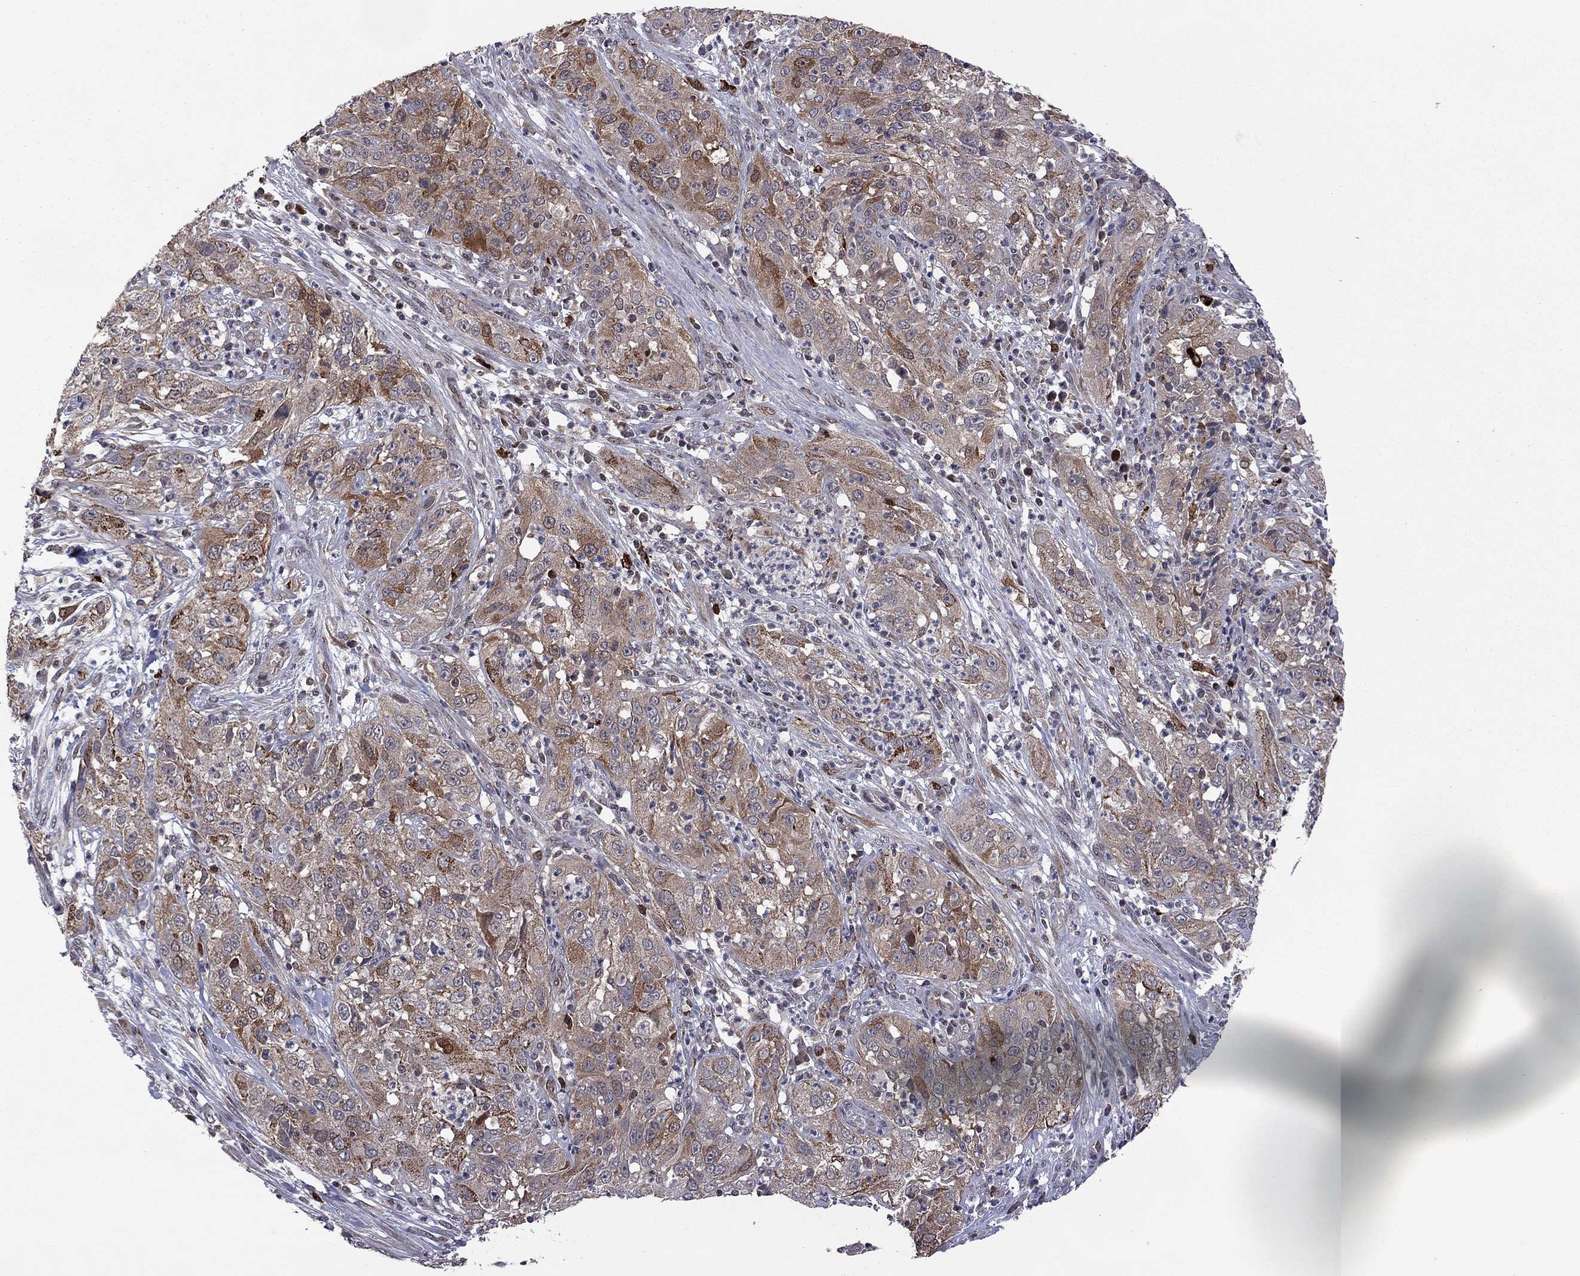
{"staining": {"intensity": "strong", "quantity": "<25%", "location": "cytoplasmic/membranous"}, "tissue": "cervical cancer", "cell_type": "Tumor cells", "image_type": "cancer", "snomed": [{"axis": "morphology", "description": "Squamous cell carcinoma, NOS"}, {"axis": "topography", "description": "Cervix"}], "caption": "About <25% of tumor cells in cervical cancer display strong cytoplasmic/membranous protein staining as visualized by brown immunohistochemical staining.", "gene": "GPAA1", "patient": {"sex": "female", "age": 32}}